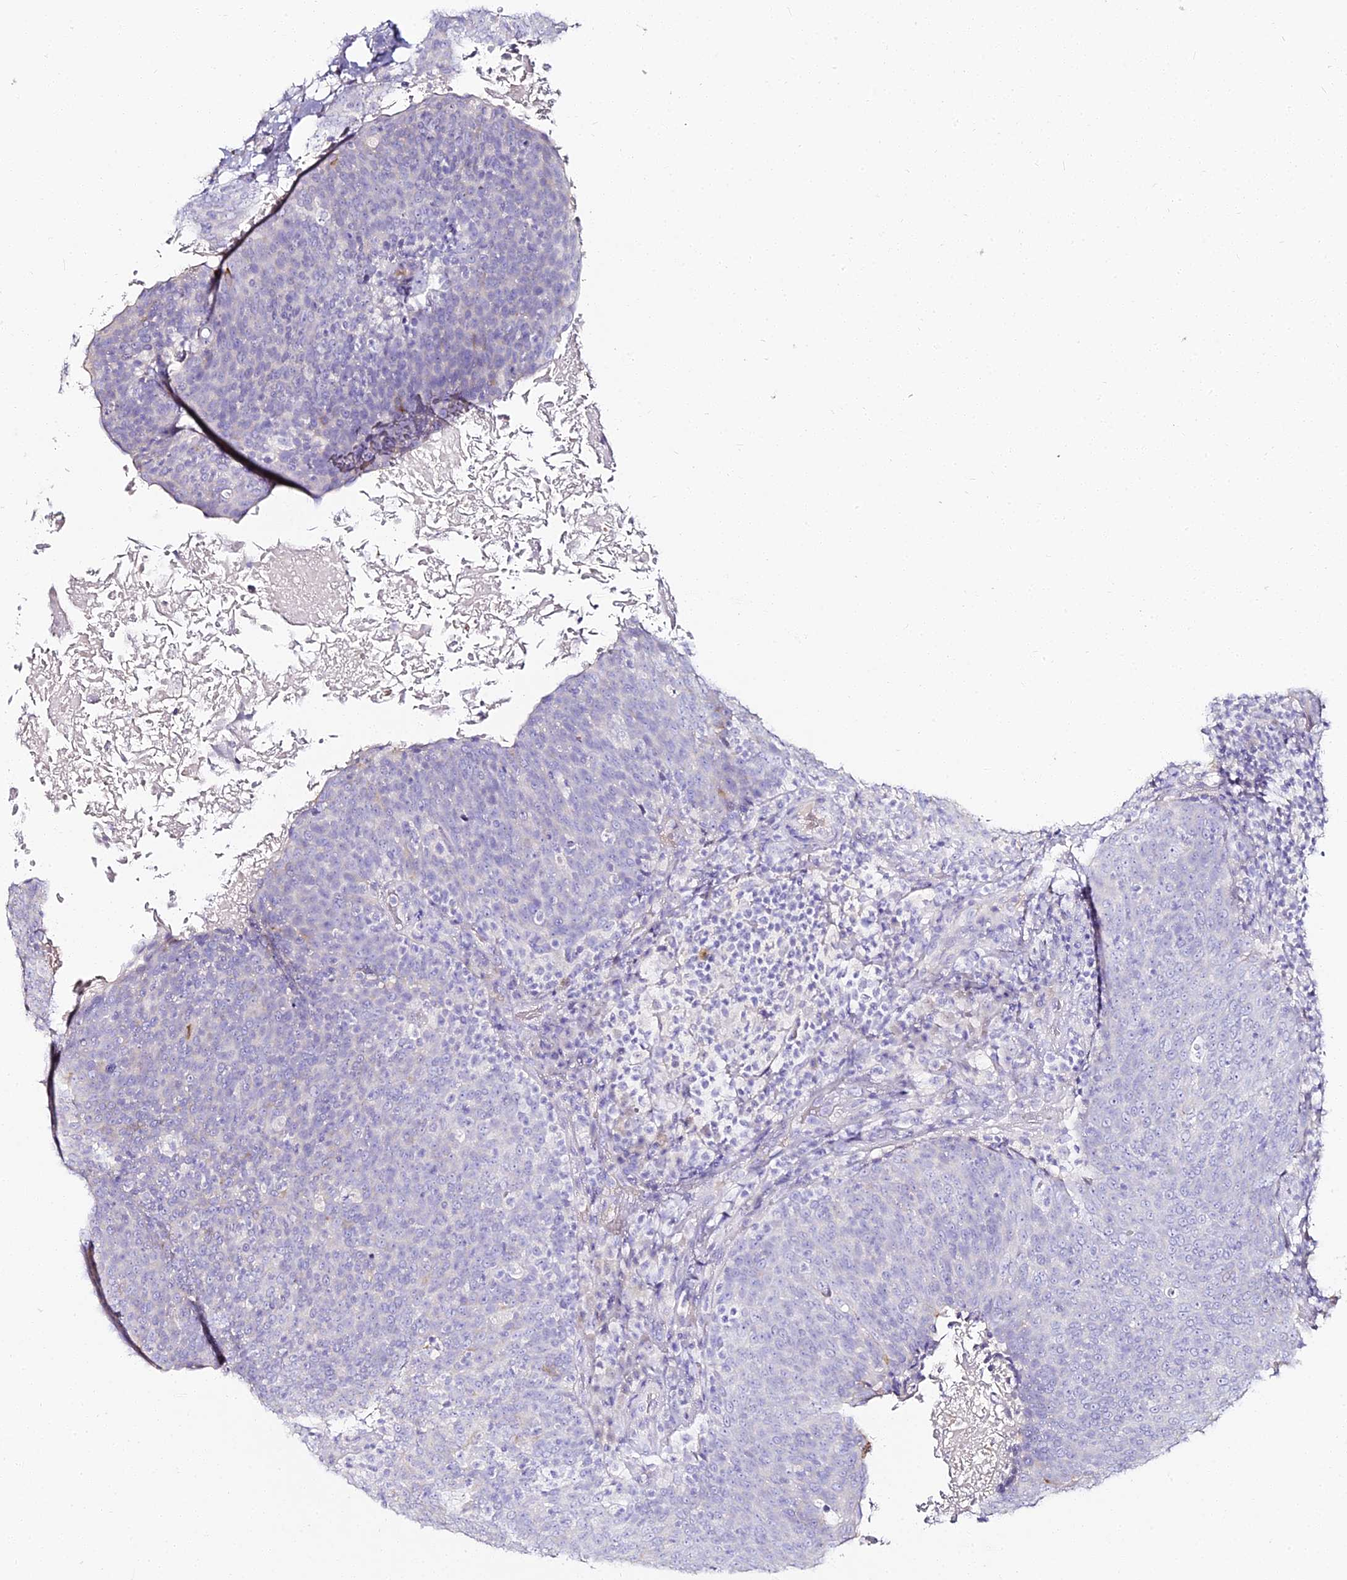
{"staining": {"intensity": "negative", "quantity": "none", "location": "none"}, "tissue": "head and neck cancer", "cell_type": "Tumor cells", "image_type": "cancer", "snomed": [{"axis": "morphology", "description": "Squamous cell carcinoma, NOS"}, {"axis": "morphology", "description": "Squamous cell carcinoma, metastatic, NOS"}, {"axis": "topography", "description": "Lymph node"}, {"axis": "topography", "description": "Head-Neck"}], "caption": "Tumor cells show no significant protein positivity in head and neck cancer. (Brightfield microscopy of DAB immunohistochemistry at high magnification).", "gene": "ALPG", "patient": {"sex": "male", "age": 62}}